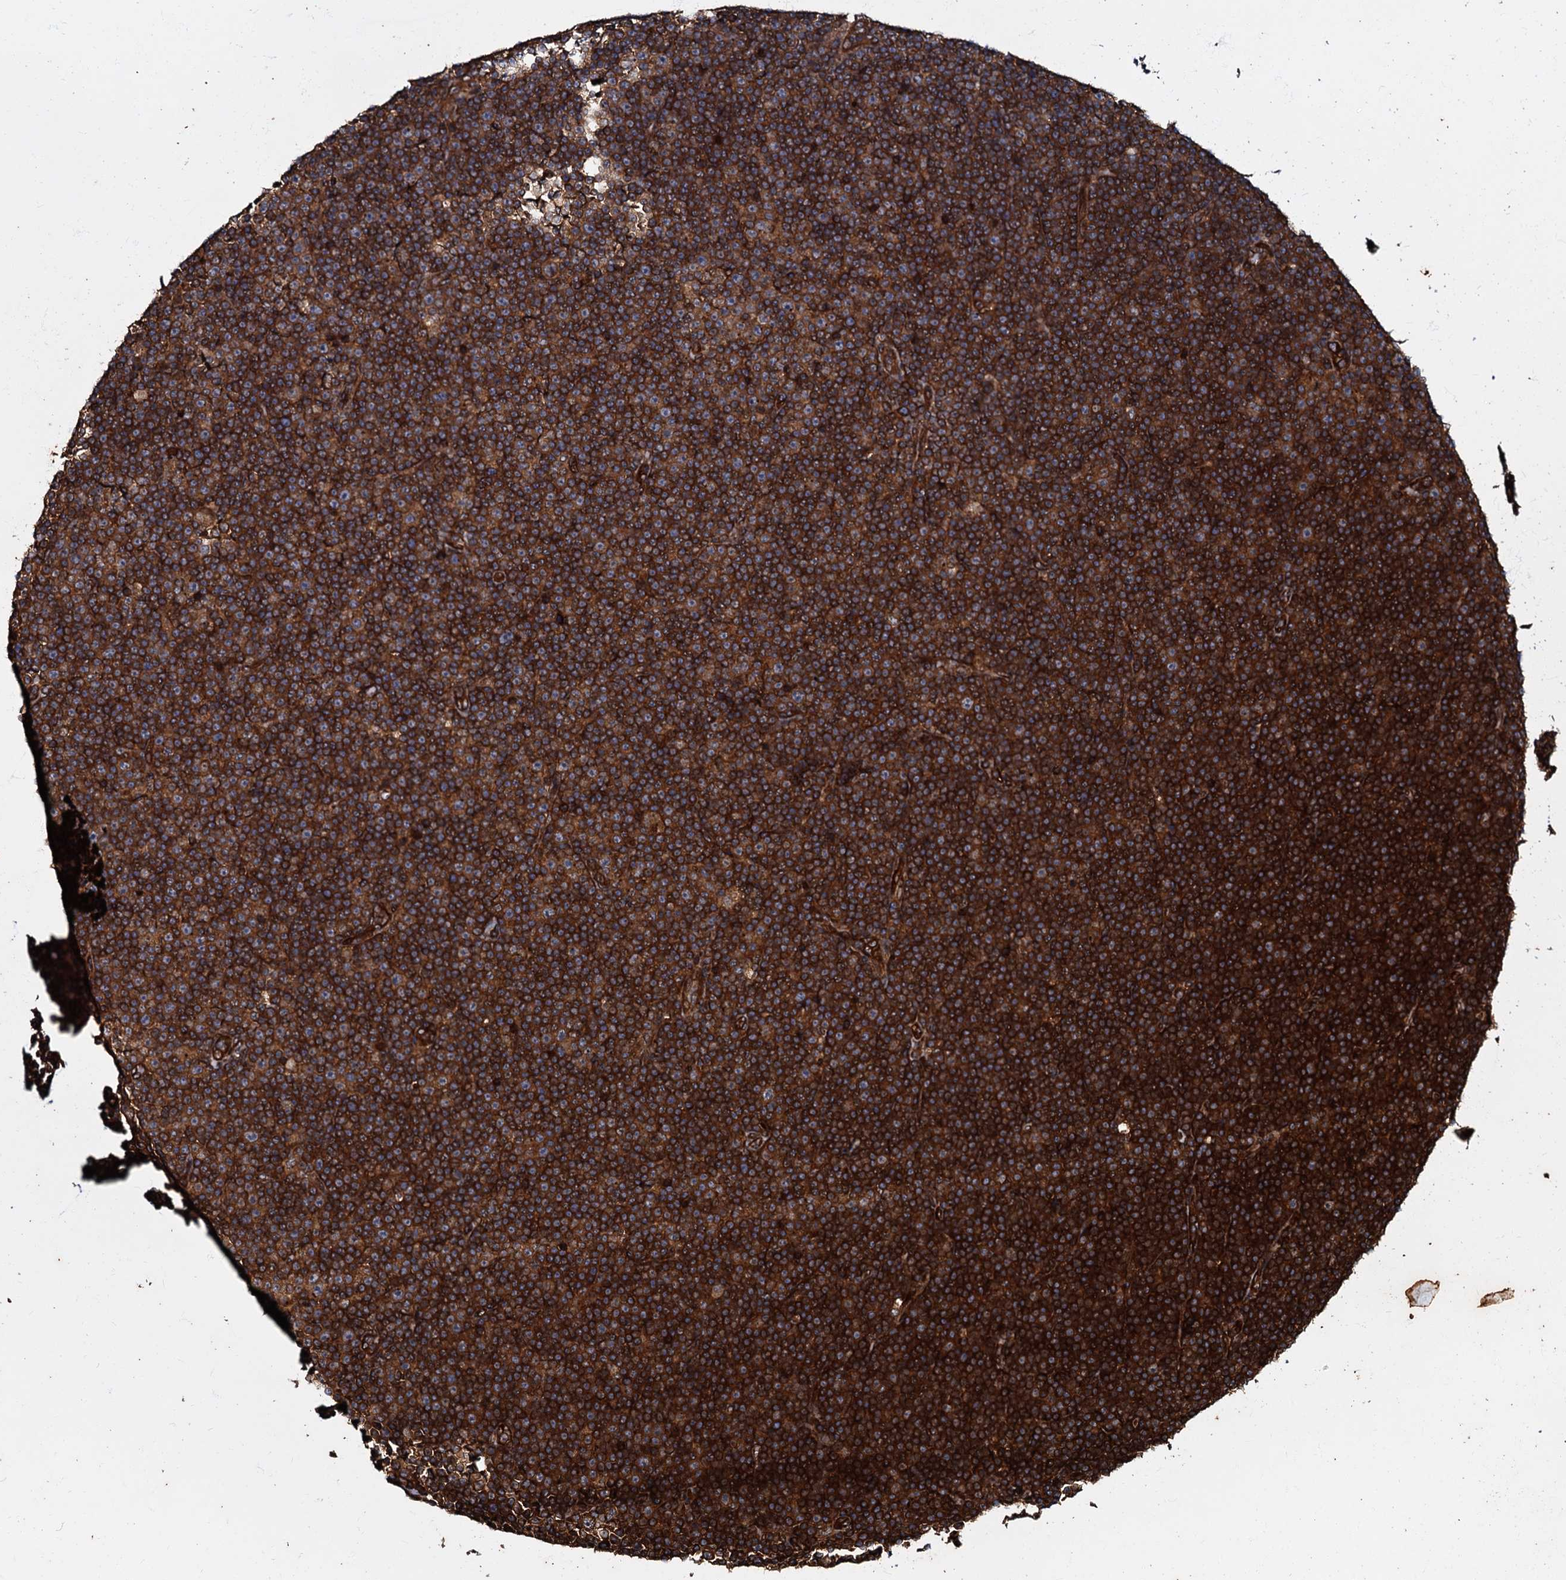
{"staining": {"intensity": "strong", "quantity": ">75%", "location": "cytoplasmic/membranous"}, "tissue": "lymphoma", "cell_type": "Tumor cells", "image_type": "cancer", "snomed": [{"axis": "morphology", "description": "Malignant lymphoma, non-Hodgkin's type, Low grade"}, {"axis": "topography", "description": "Lymph node"}], "caption": "Immunohistochemistry micrograph of neoplastic tissue: human lymphoma stained using immunohistochemistry displays high levels of strong protein expression localized specifically in the cytoplasmic/membranous of tumor cells, appearing as a cytoplasmic/membranous brown color.", "gene": "BLOC1S6", "patient": {"sex": "female", "age": 67}}